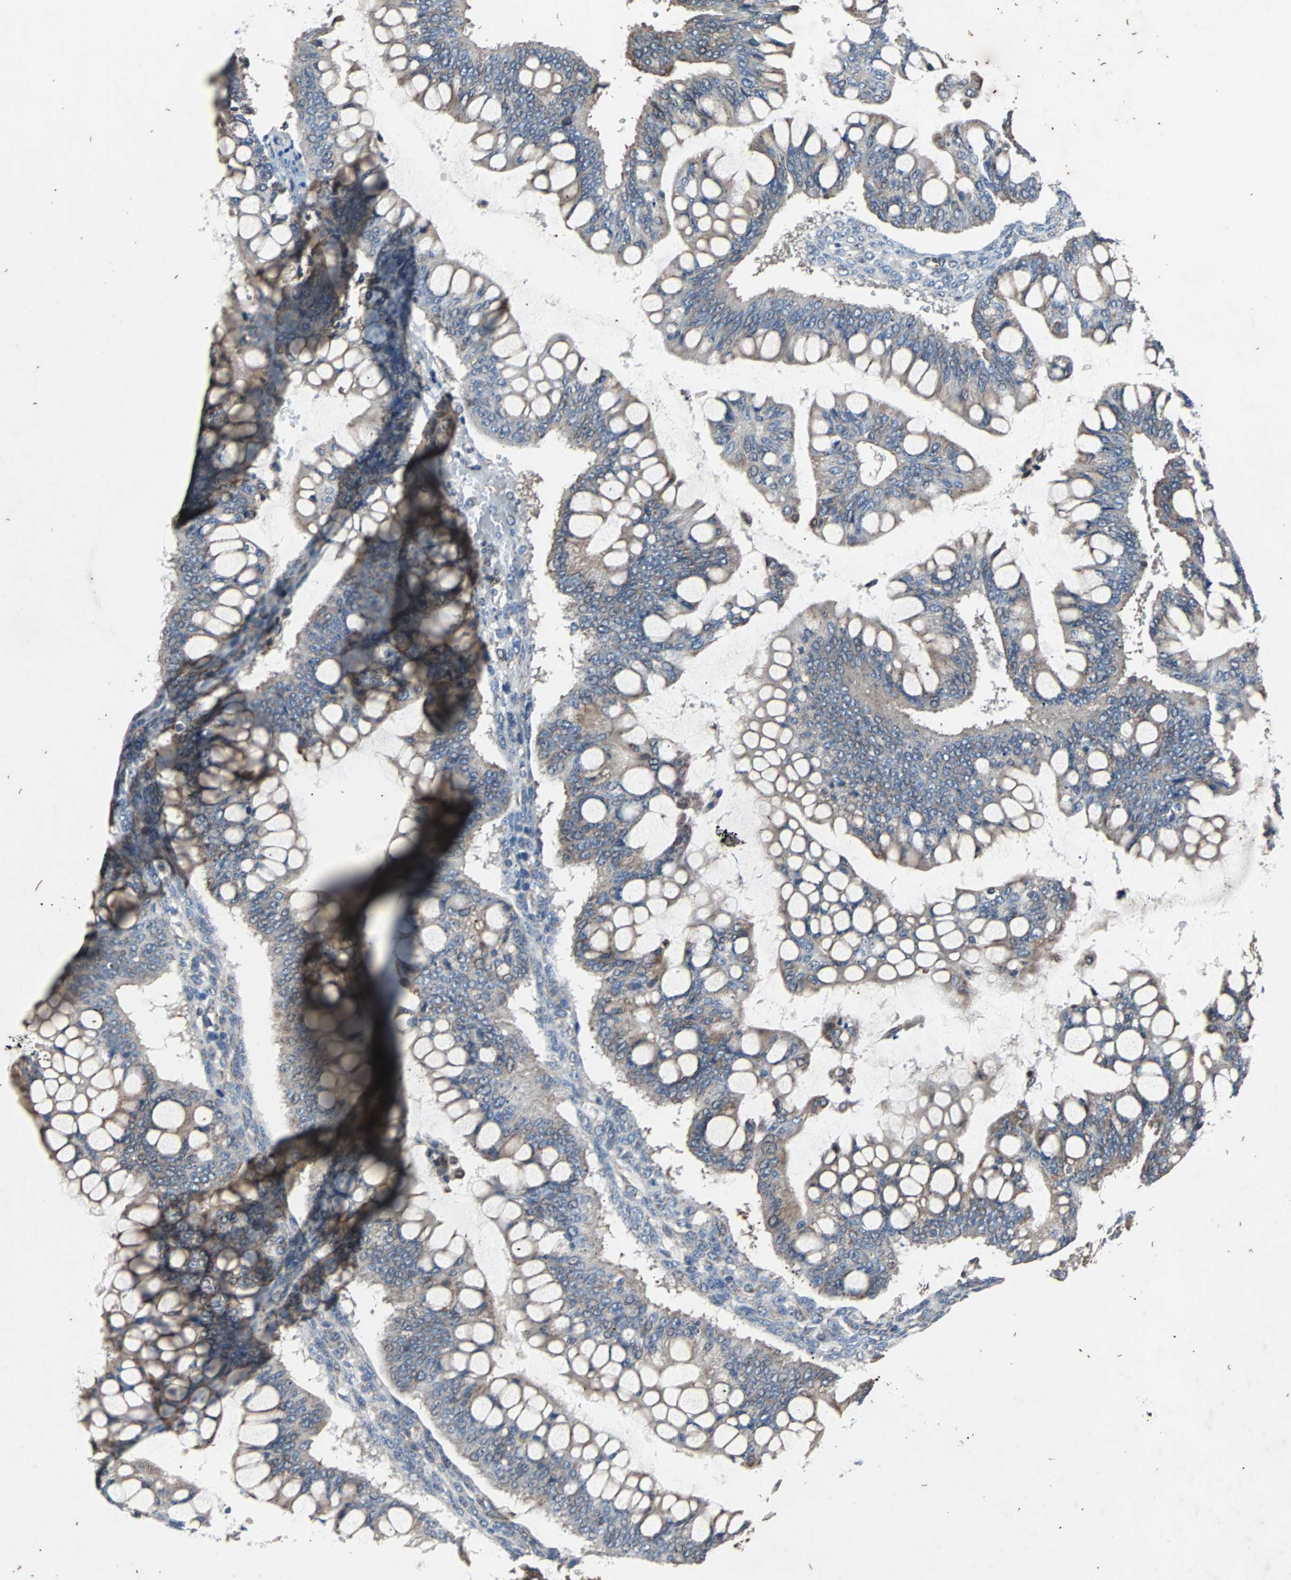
{"staining": {"intensity": "weak", "quantity": ">75%", "location": "cytoplasmic/membranous"}, "tissue": "ovarian cancer", "cell_type": "Tumor cells", "image_type": "cancer", "snomed": [{"axis": "morphology", "description": "Cystadenocarcinoma, mucinous, NOS"}, {"axis": "topography", "description": "Ovary"}], "caption": "Protein positivity by IHC demonstrates weak cytoplasmic/membranous expression in about >75% of tumor cells in ovarian cancer (mucinous cystadenocarcinoma).", "gene": "ACTR3", "patient": {"sex": "female", "age": 73}}